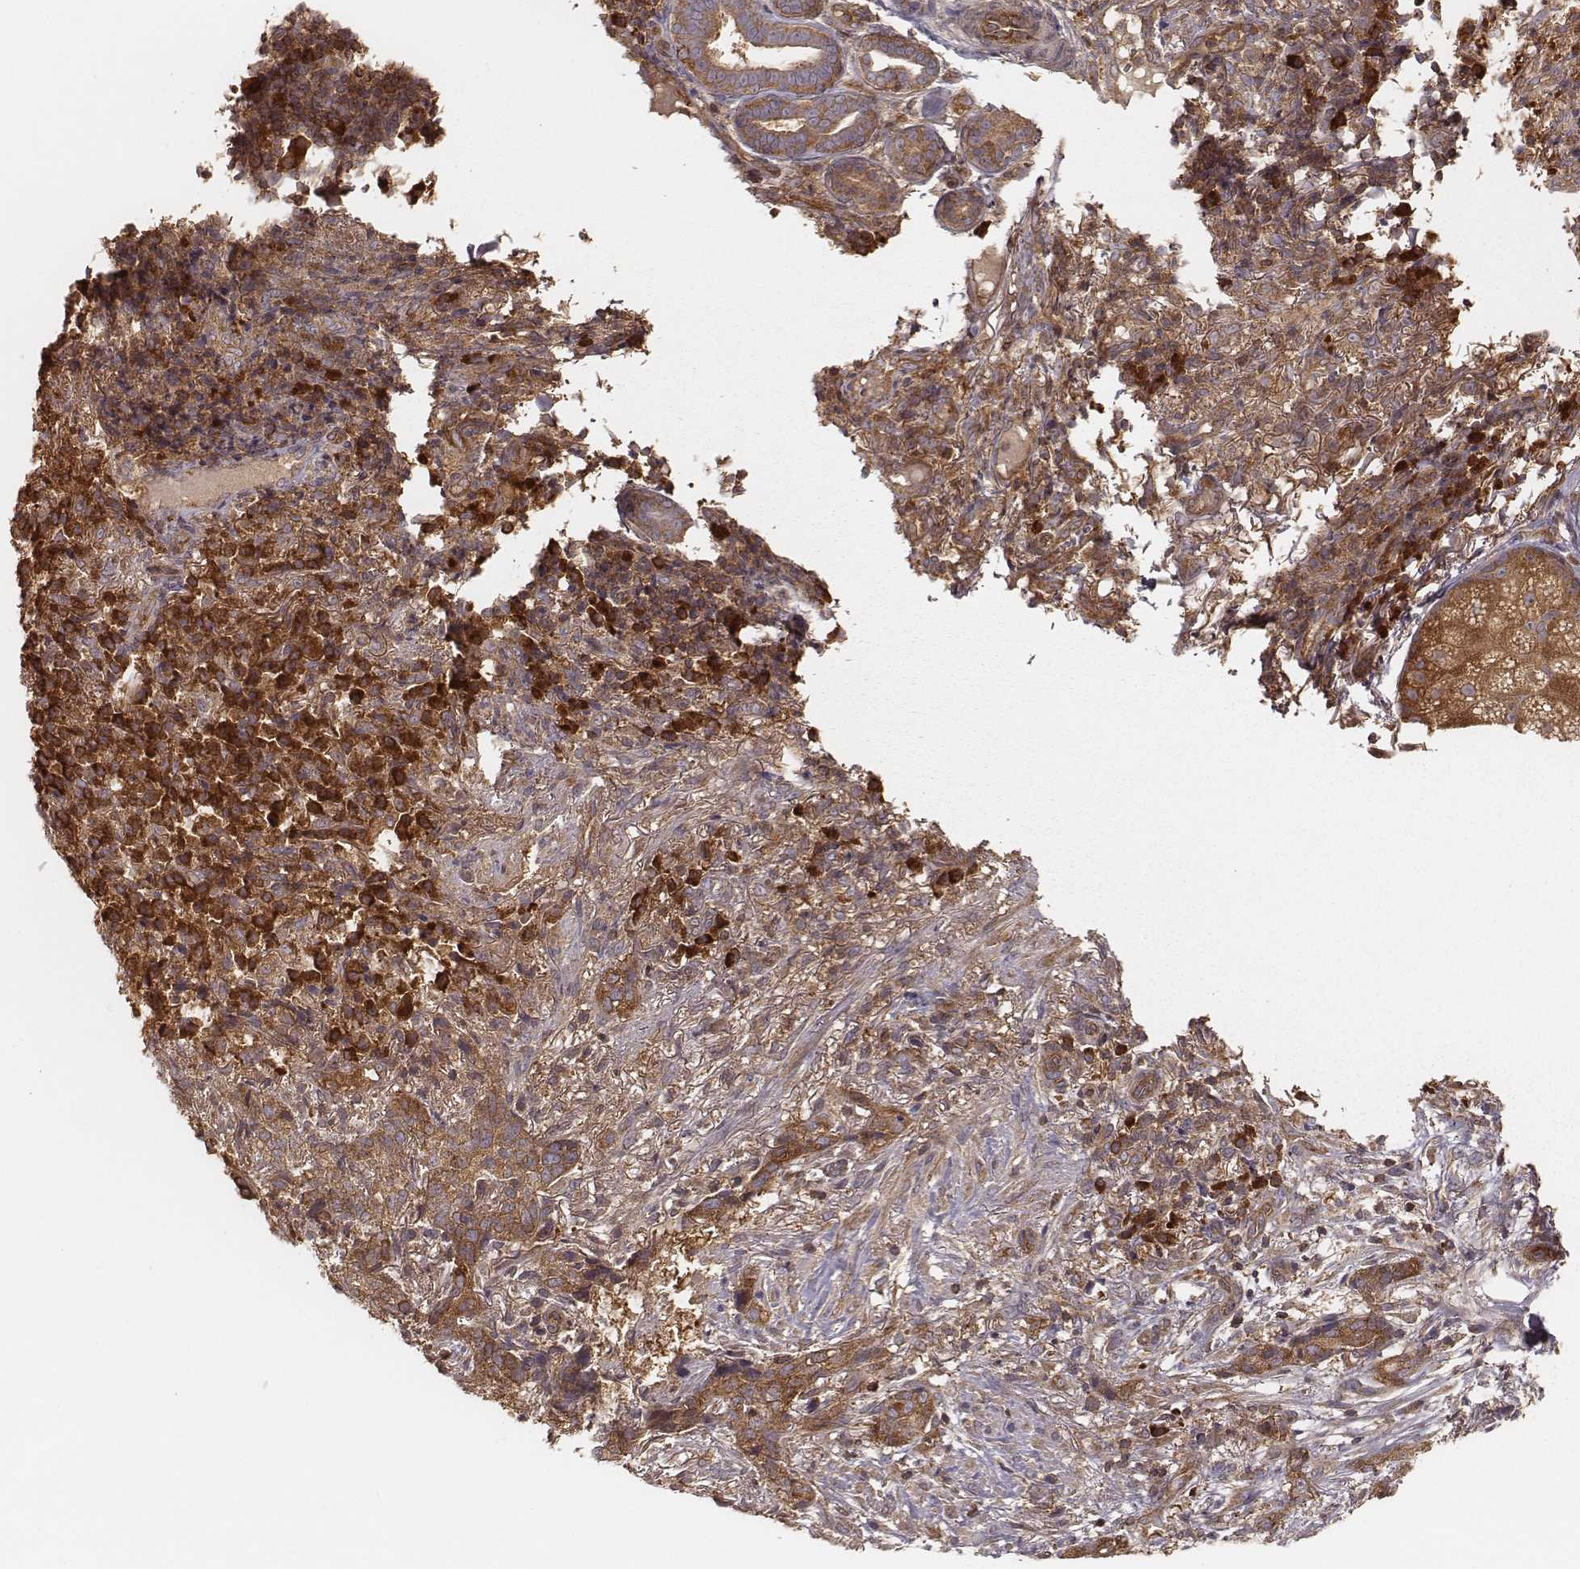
{"staining": {"intensity": "moderate", "quantity": ">75%", "location": "cytoplasmic/membranous"}, "tissue": "skin cancer", "cell_type": "Tumor cells", "image_type": "cancer", "snomed": [{"axis": "morphology", "description": "Basal cell carcinoma"}, {"axis": "topography", "description": "Skin"}], "caption": "Skin basal cell carcinoma stained with a protein marker shows moderate staining in tumor cells.", "gene": "CARS1", "patient": {"sex": "female", "age": 69}}